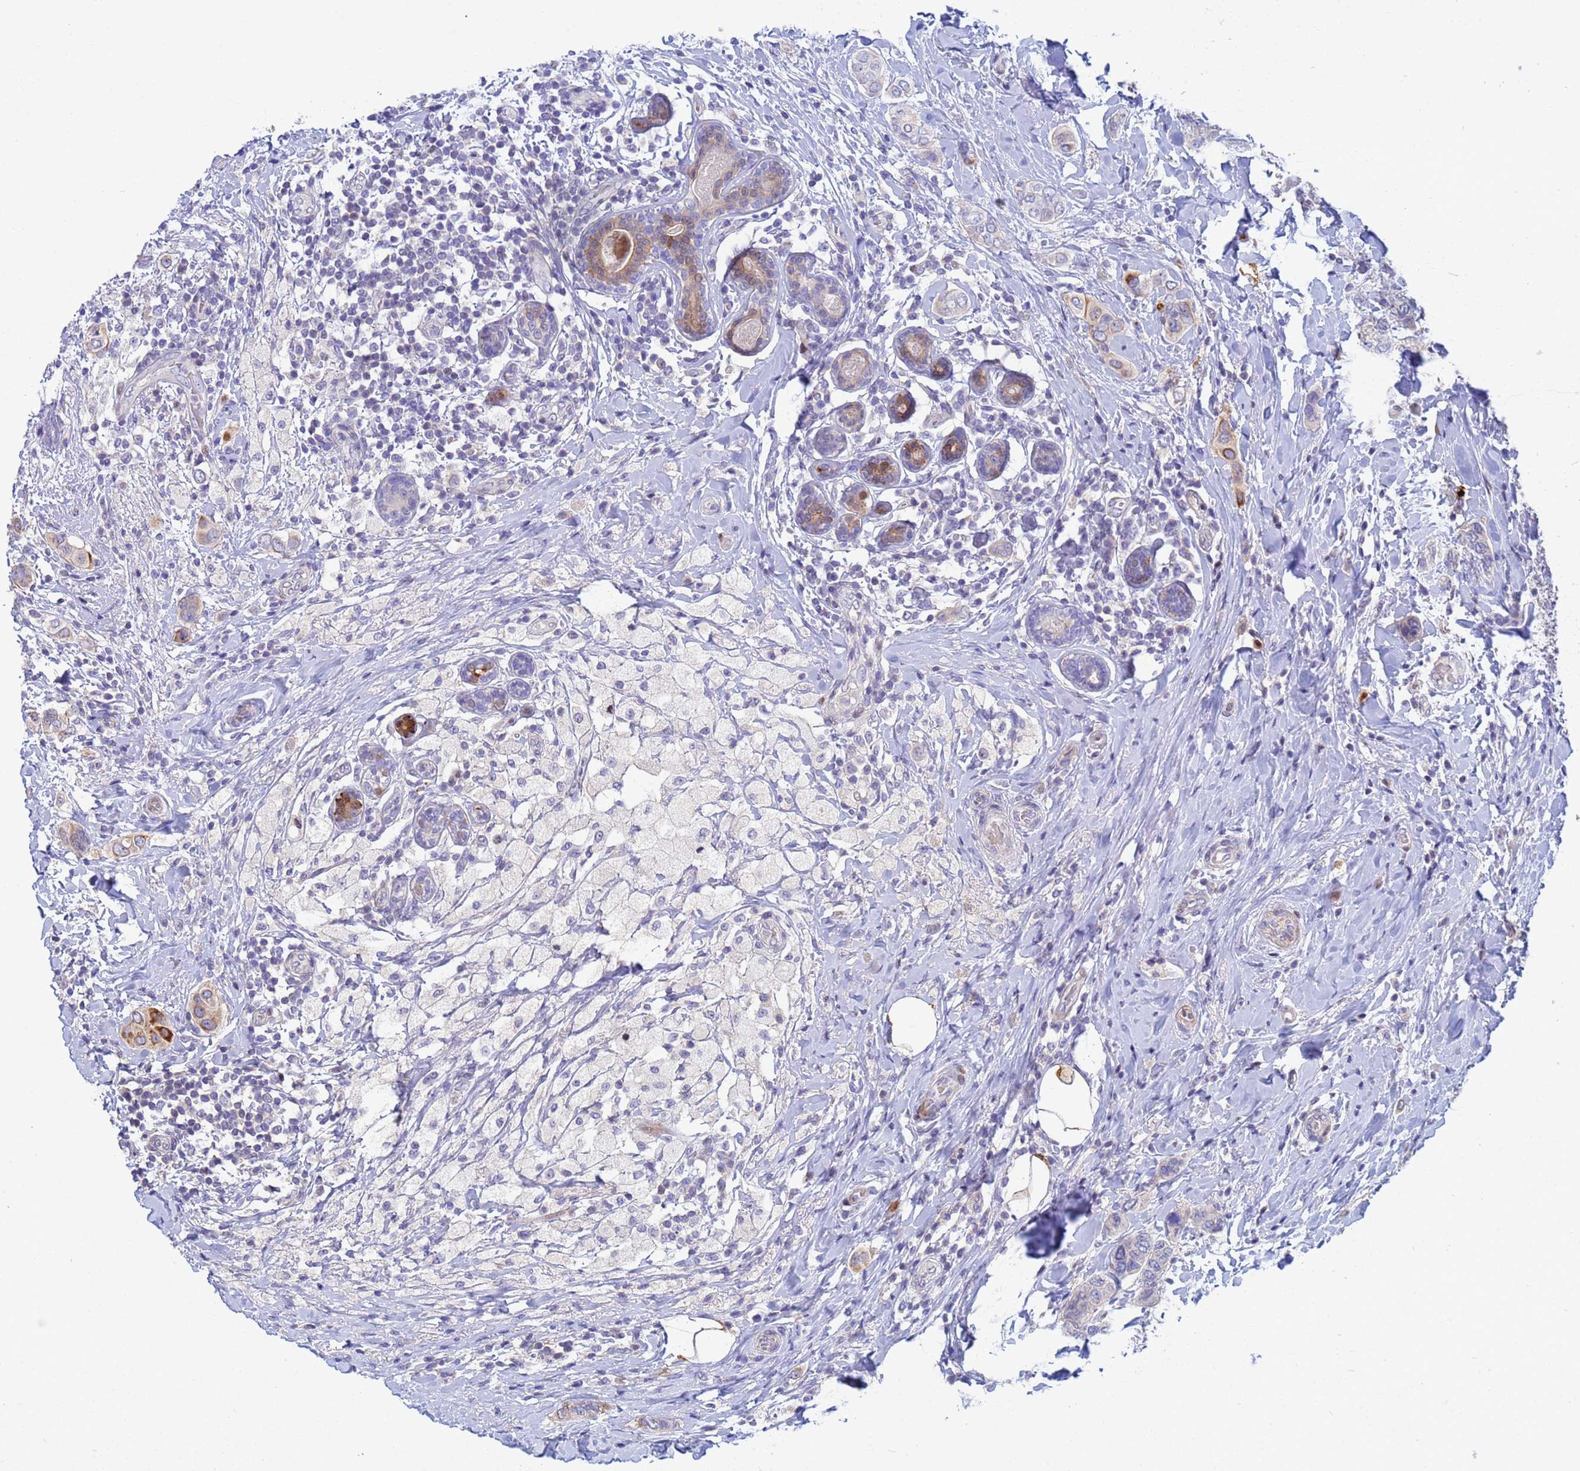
{"staining": {"intensity": "strong", "quantity": "<25%", "location": "cytoplasmic/membranous"}, "tissue": "breast cancer", "cell_type": "Tumor cells", "image_type": "cancer", "snomed": [{"axis": "morphology", "description": "Lobular carcinoma"}, {"axis": "topography", "description": "Breast"}], "caption": "This image demonstrates IHC staining of human breast cancer, with medium strong cytoplasmic/membranous positivity in approximately <25% of tumor cells.", "gene": "PPP6R1", "patient": {"sex": "female", "age": 51}}